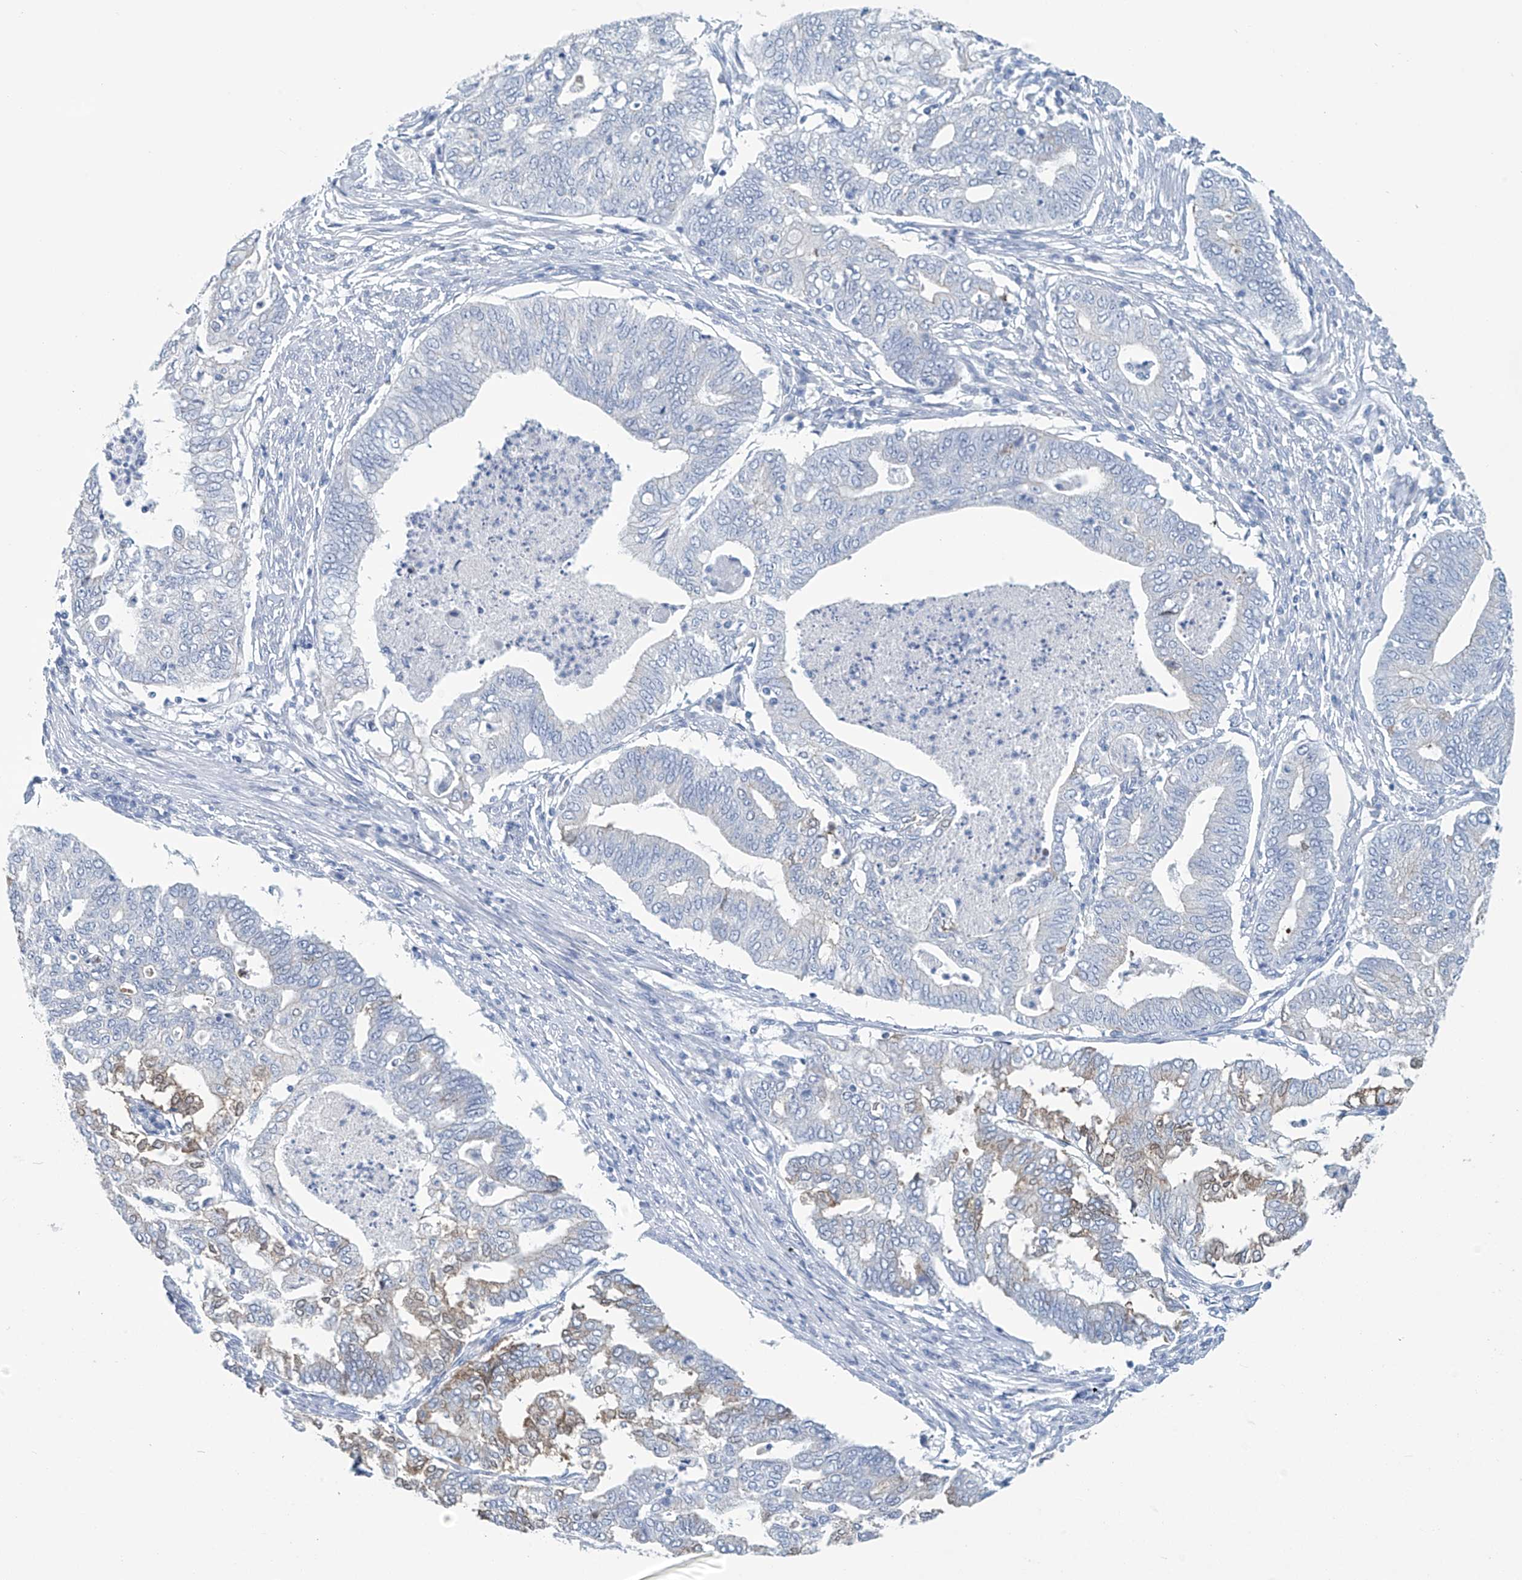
{"staining": {"intensity": "negative", "quantity": "none", "location": "none"}, "tissue": "endometrial cancer", "cell_type": "Tumor cells", "image_type": "cancer", "snomed": [{"axis": "morphology", "description": "Adenocarcinoma, NOS"}, {"axis": "topography", "description": "Endometrium"}], "caption": "Endometrial cancer stained for a protein using immunohistochemistry (IHC) reveals no positivity tumor cells.", "gene": "DSP", "patient": {"sex": "female", "age": 79}}